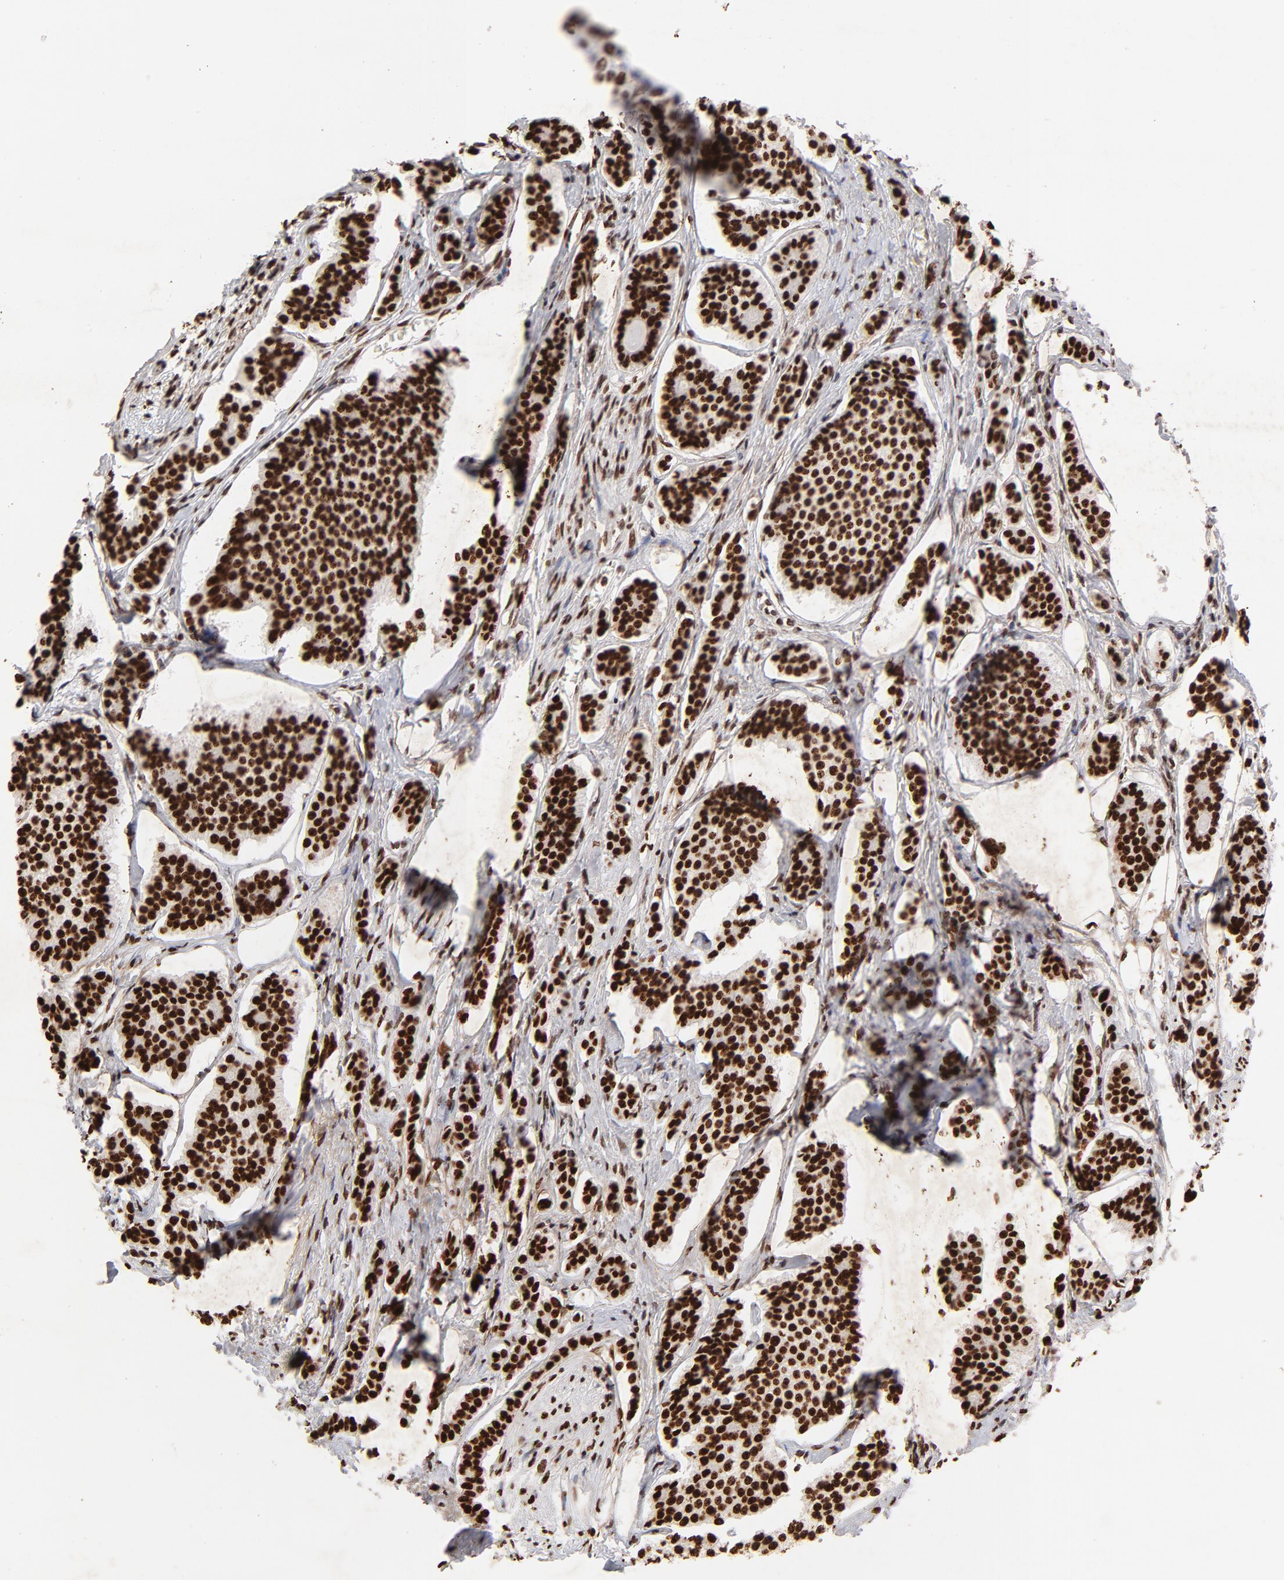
{"staining": {"intensity": "strong", "quantity": ">75%", "location": "nuclear"}, "tissue": "carcinoid", "cell_type": "Tumor cells", "image_type": "cancer", "snomed": [{"axis": "morphology", "description": "Carcinoid, malignant, NOS"}, {"axis": "topography", "description": "Small intestine"}], "caption": "The image exhibits staining of carcinoid (malignant), revealing strong nuclear protein staining (brown color) within tumor cells.", "gene": "FBH1", "patient": {"sex": "male", "age": 63}}